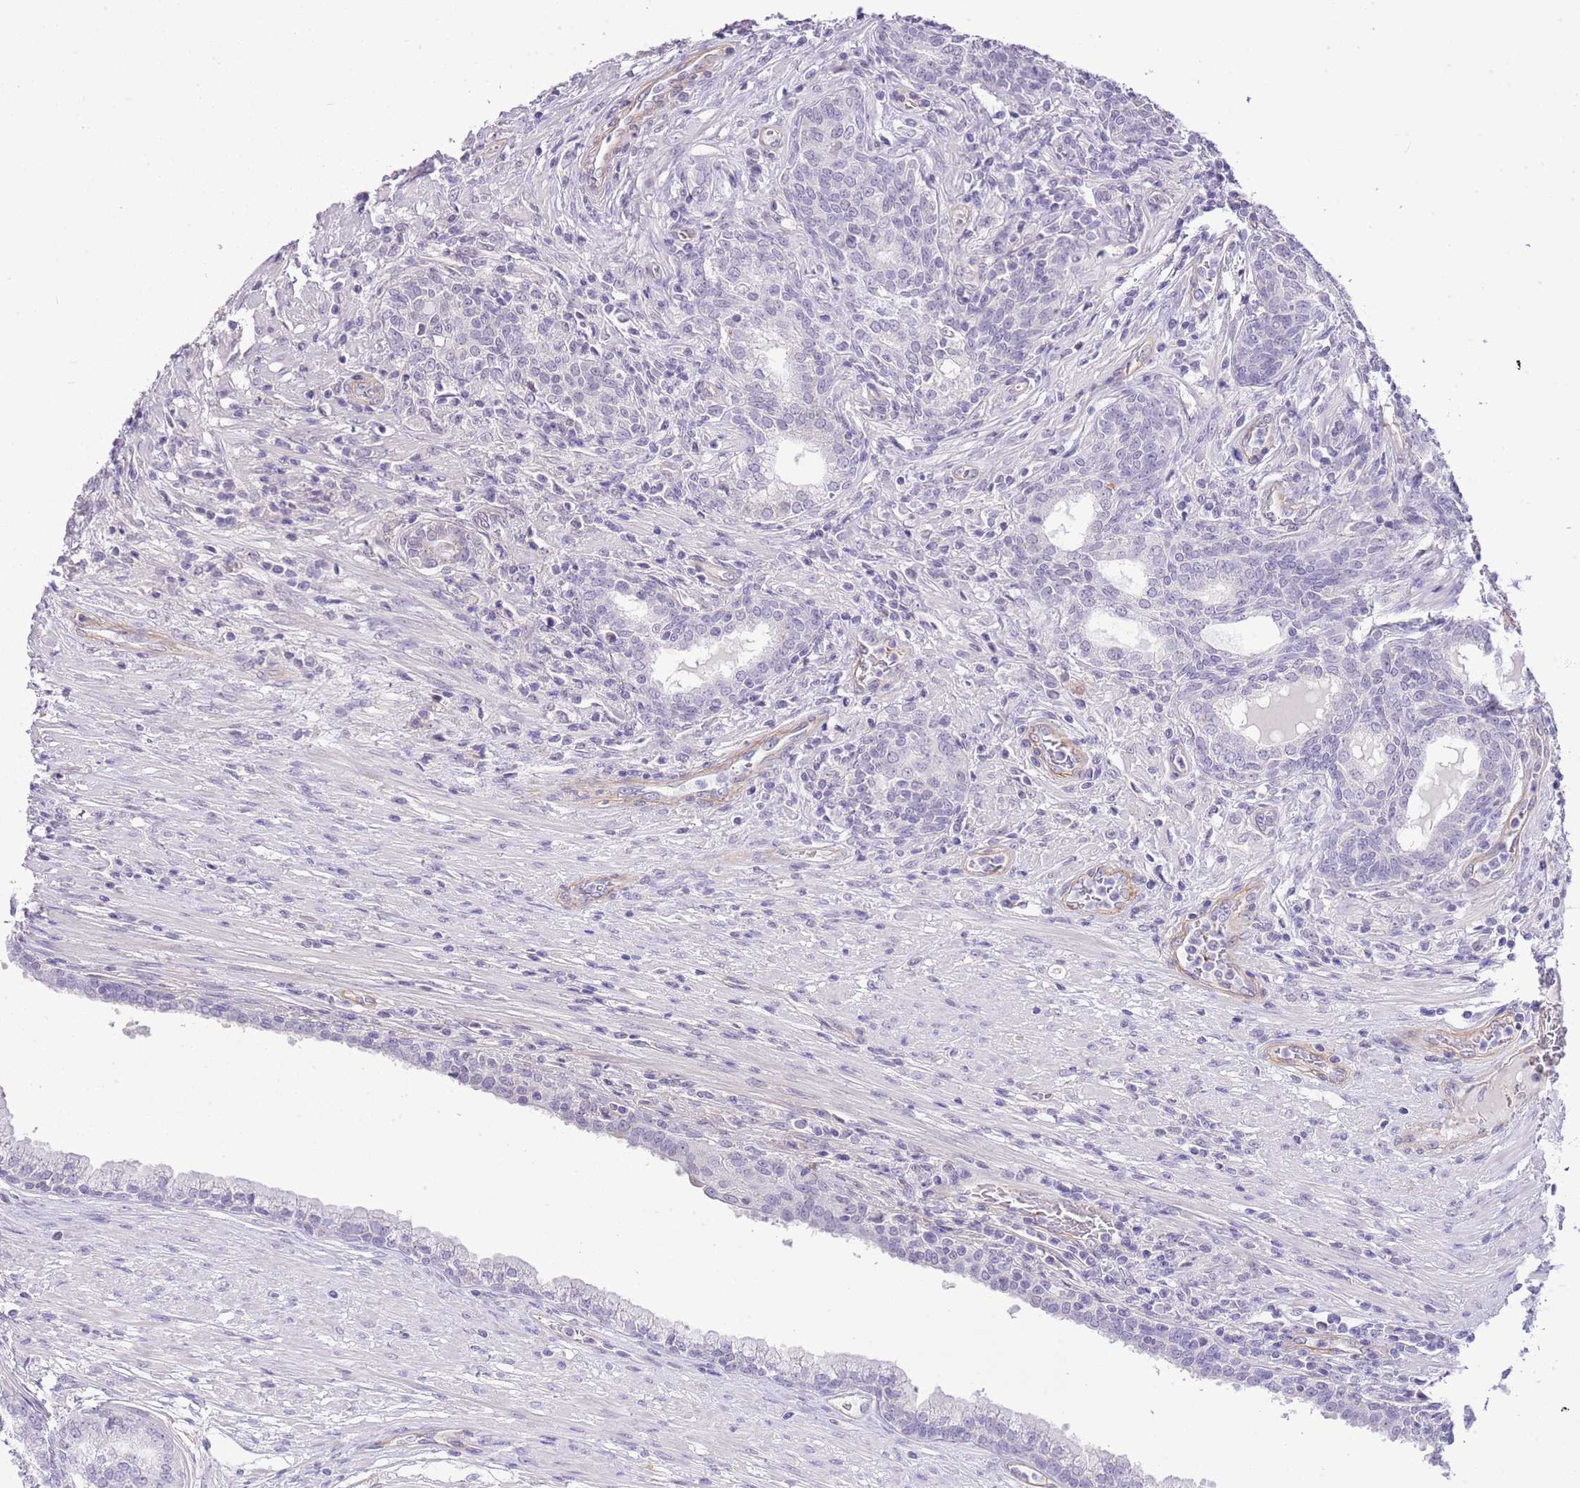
{"staining": {"intensity": "negative", "quantity": "none", "location": "none"}, "tissue": "prostate cancer", "cell_type": "Tumor cells", "image_type": "cancer", "snomed": [{"axis": "morphology", "description": "Adenocarcinoma, High grade"}, {"axis": "topography", "description": "Prostate"}], "caption": "This is an immunohistochemistry (IHC) histopathology image of human high-grade adenocarcinoma (prostate). There is no expression in tumor cells.", "gene": "MIDN", "patient": {"sex": "male", "age": 67}}